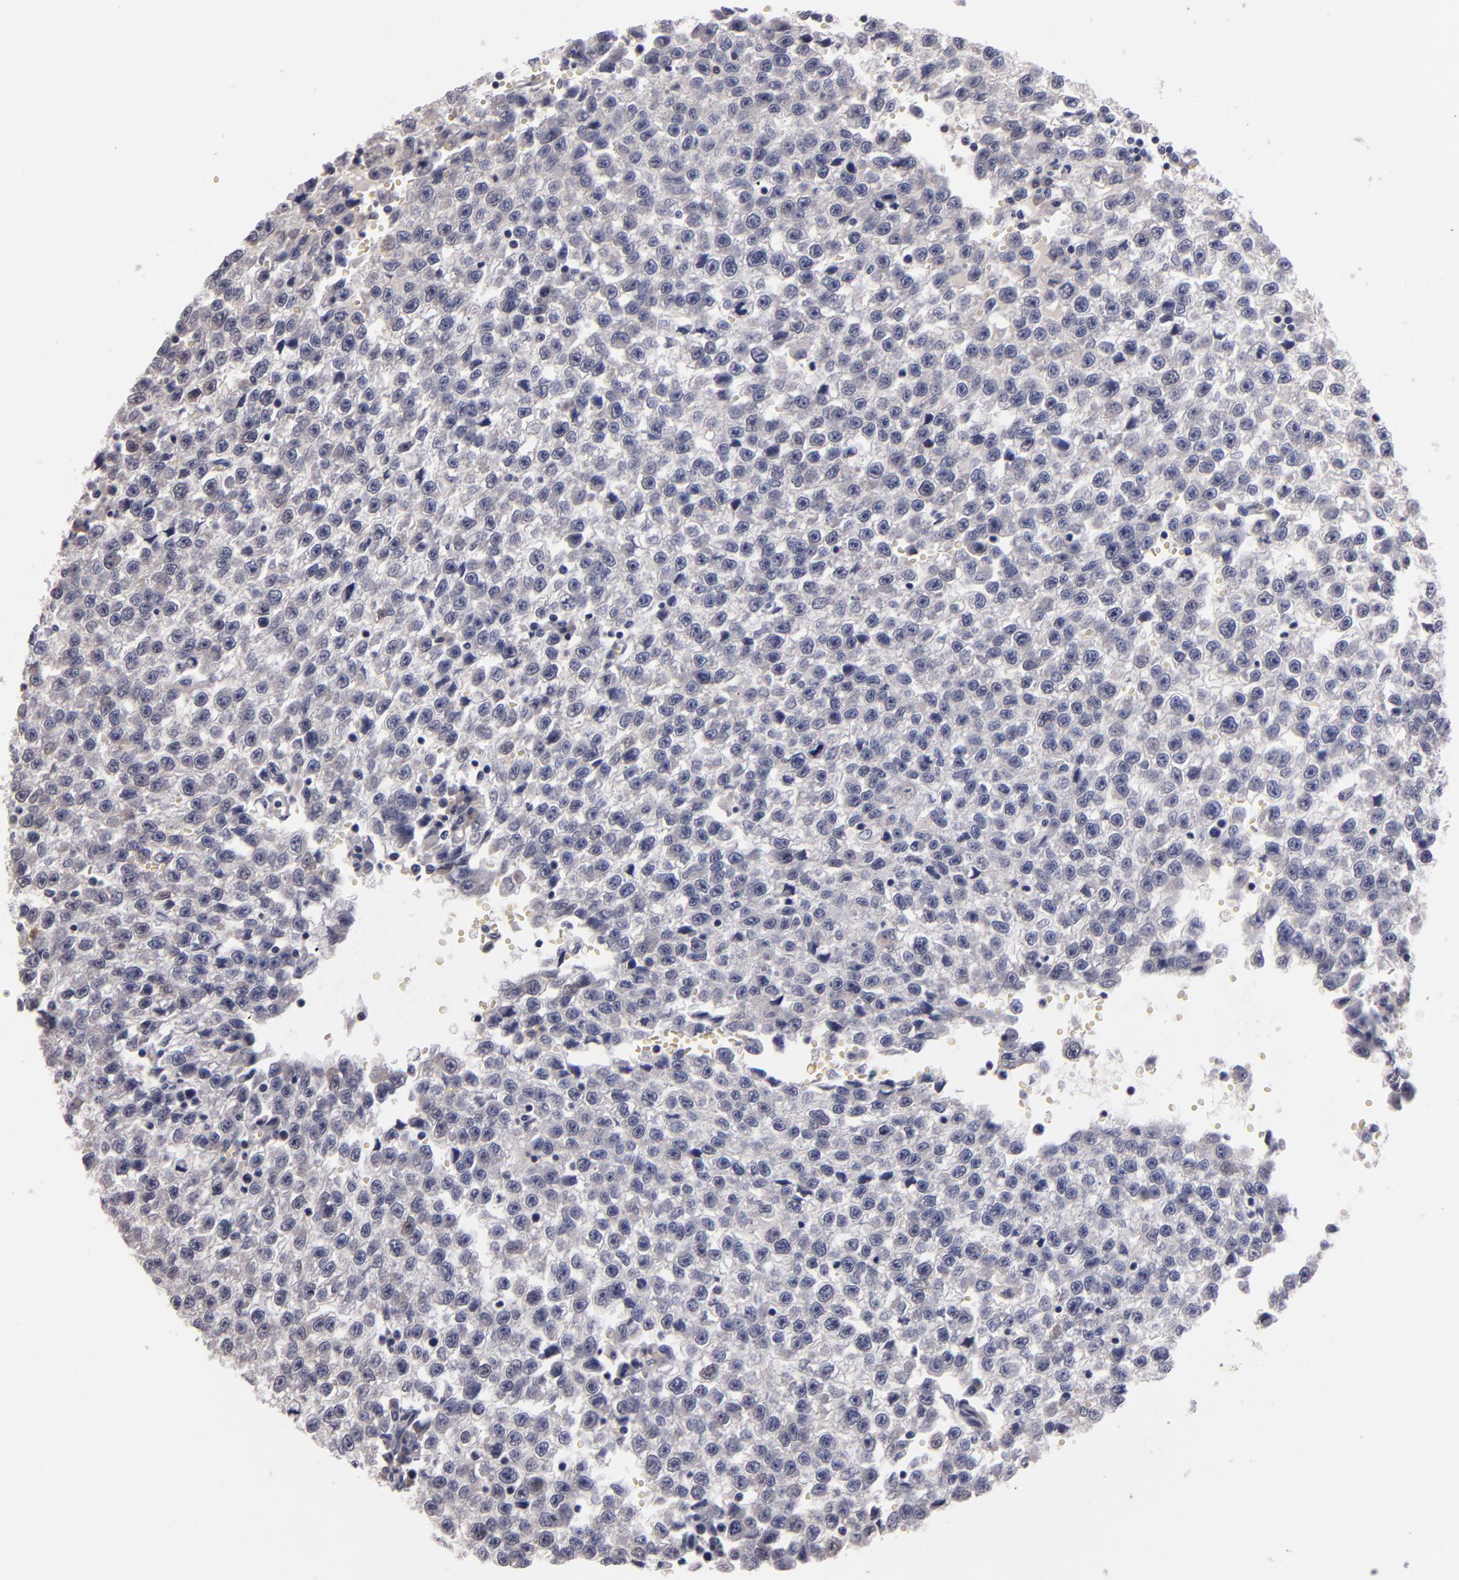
{"staining": {"intensity": "negative", "quantity": "none", "location": "none"}, "tissue": "testis cancer", "cell_type": "Tumor cells", "image_type": "cancer", "snomed": [{"axis": "morphology", "description": "Seminoma, NOS"}, {"axis": "topography", "description": "Testis"}], "caption": "IHC image of testis cancer (seminoma) stained for a protein (brown), which exhibits no staining in tumor cells.", "gene": "S100A1", "patient": {"sex": "male", "age": 35}}